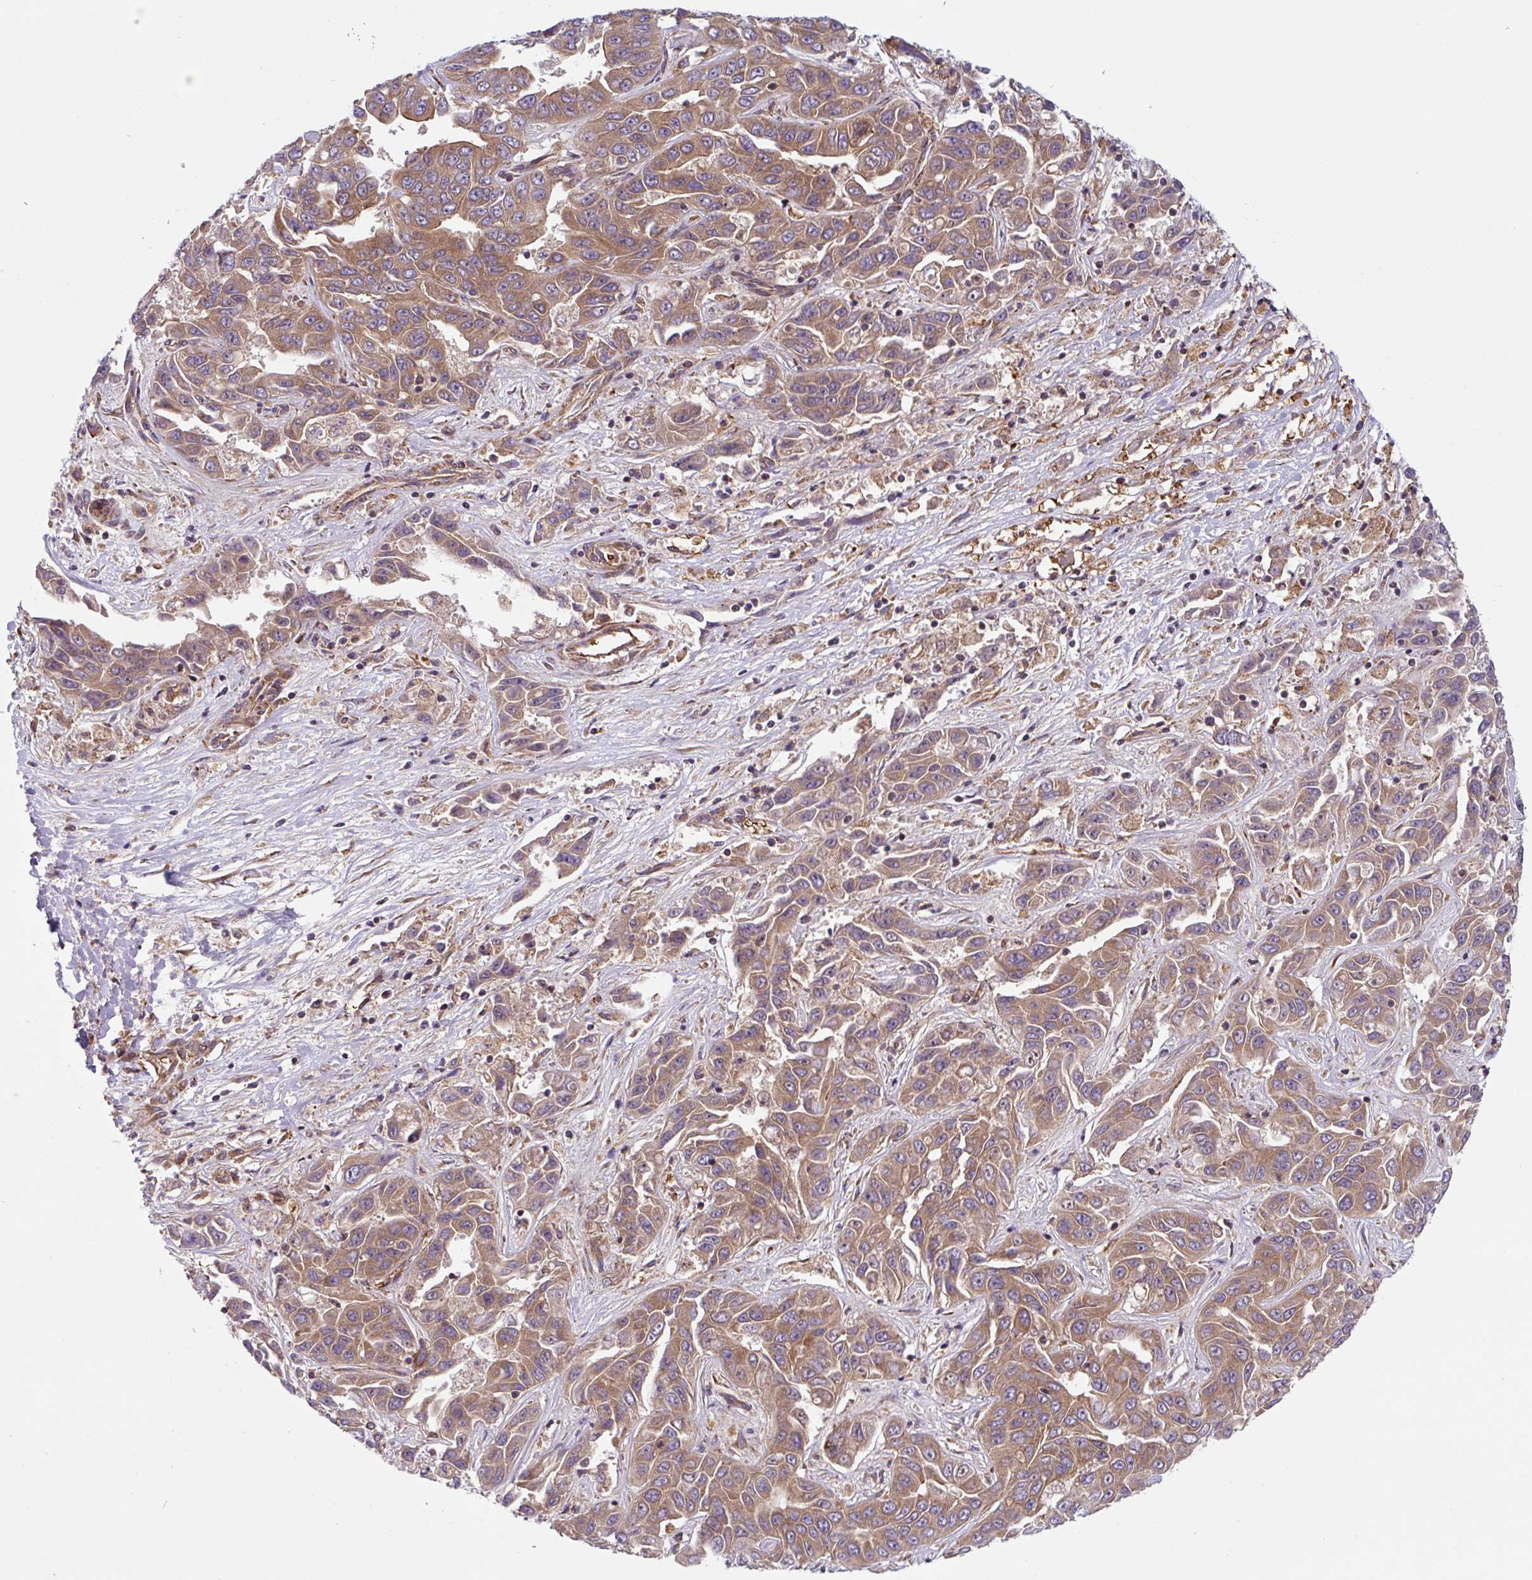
{"staining": {"intensity": "moderate", "quantity": ">75%", "location": "cytoplasmic/membranous"}, "tissue": "liver cancer", "cell_type": "Tumor cells", "image_type": "cancer", "snomed": [{"axis": "morphology", "description": "Cholangiocarcinoma"}, {"axis": "topography", "description": "Liver"}], "caption": "An immunohistochemistry micrograph of neoplastic tissue is shown. Protein staining in brown highlights moderate cytoplasmic/membranous positivity in liver cancer (cholangiocarcinoma) within tumor cells.", "gene": "APOBEC3D", "patient": {"sex": "female", "age": 52}}